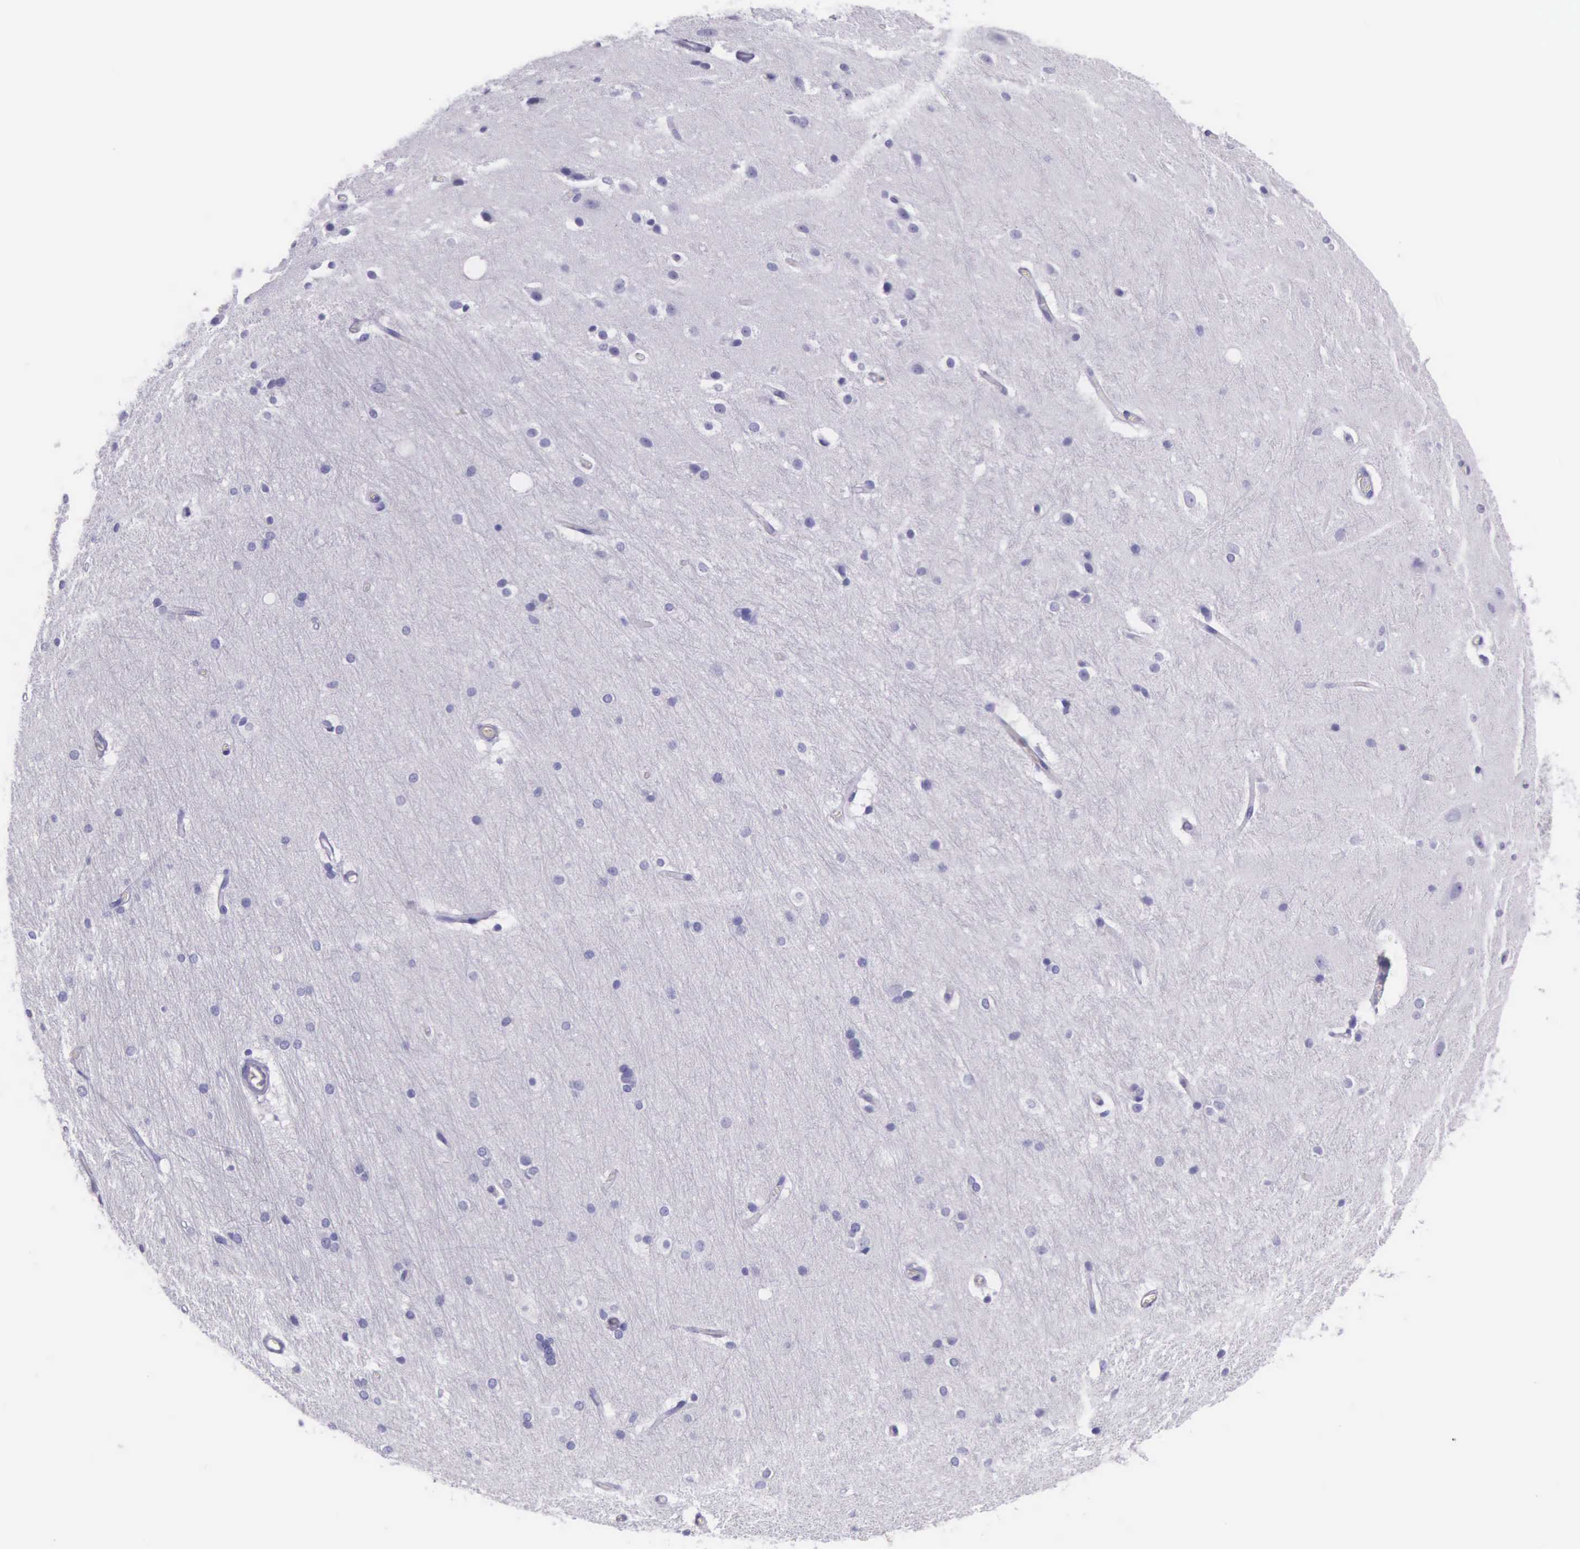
{"staining": {"intensity": "negative", "quantity": "none", "location": "none"}, "tissue": "cerebral cortex", "cell_type": "Endothelial cells", "image_type": "normal", "snomed": [{"axis": "morphology", "description": "Normal tissue, NOS"}, {"axis": "topography", "description": "Cerebral cortex"}, {"axis": "topography", "description": "Hippocampus"}], "caption": "Cerebral cortex stained for a protein using IHC shows no positivity endothelial cells.", "gene": "FCN1", "patient": {"sex": "female", "age": 19}}